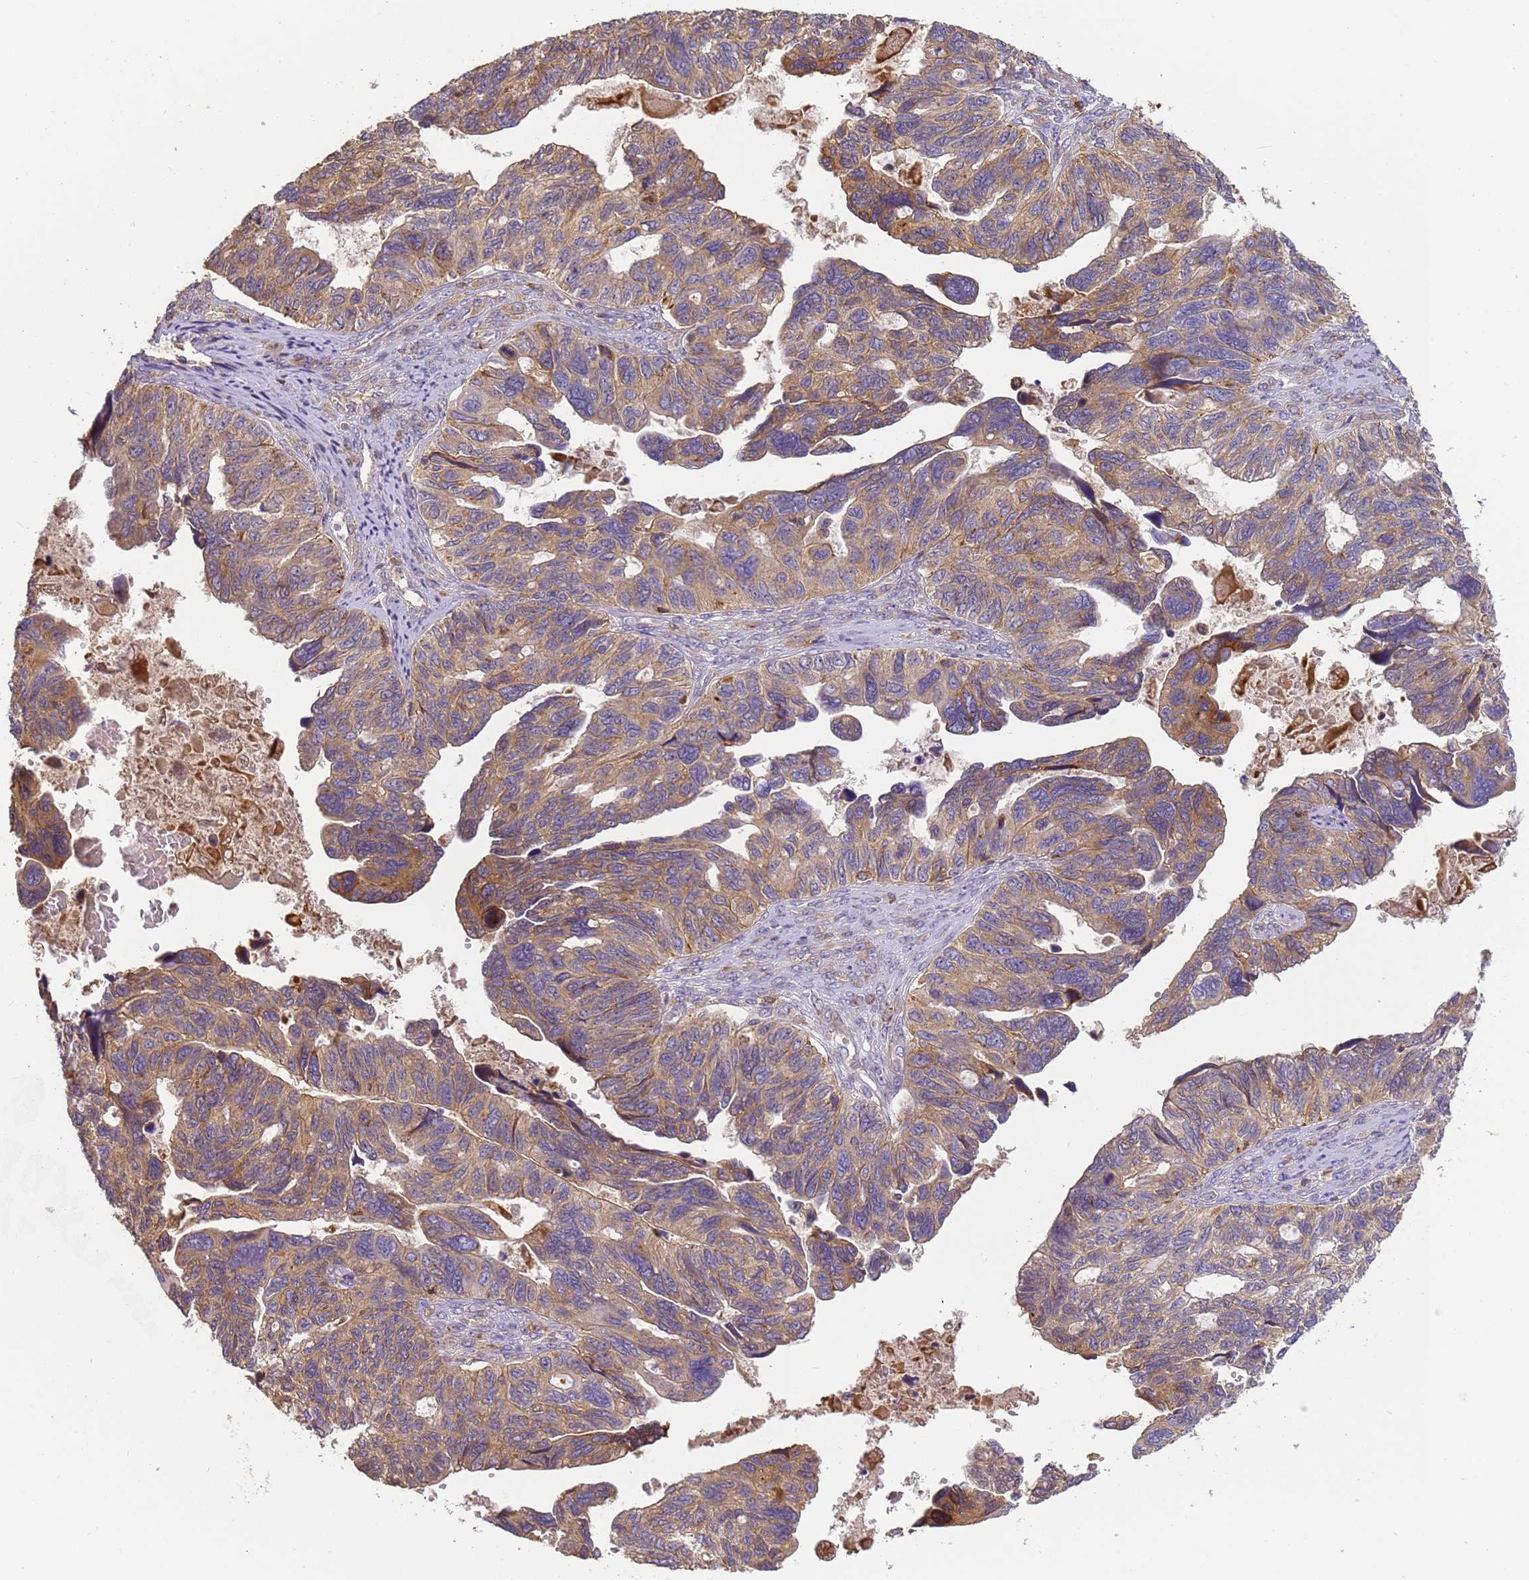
{"staining": {"intensity": "moderate", "quantity": ">75%", "location": "cytoplasmic/membranous"}, "tissue": "ovarian cancer", "cell_type": "Tumor cells", "image_type": "cancer", "snomed": [{"axis": "morphology", "description": "Cystadenocarcinoma, serous, NOS"}, {"axis": "topography", "description": "Ovary"}], "caption": "High-power microscopy captured an IHC photomicrograph of ovarian cancer (serous cystadenocarcinoma), revealing moderate cytoplasmic/membranous expression in about >75% of tumor cells. Immunohistochemistry stains the protein of interest in brown and the nuclei are stained blue.", "gene": "M6PR", "patient": {"sex": "female", "age": 79}}